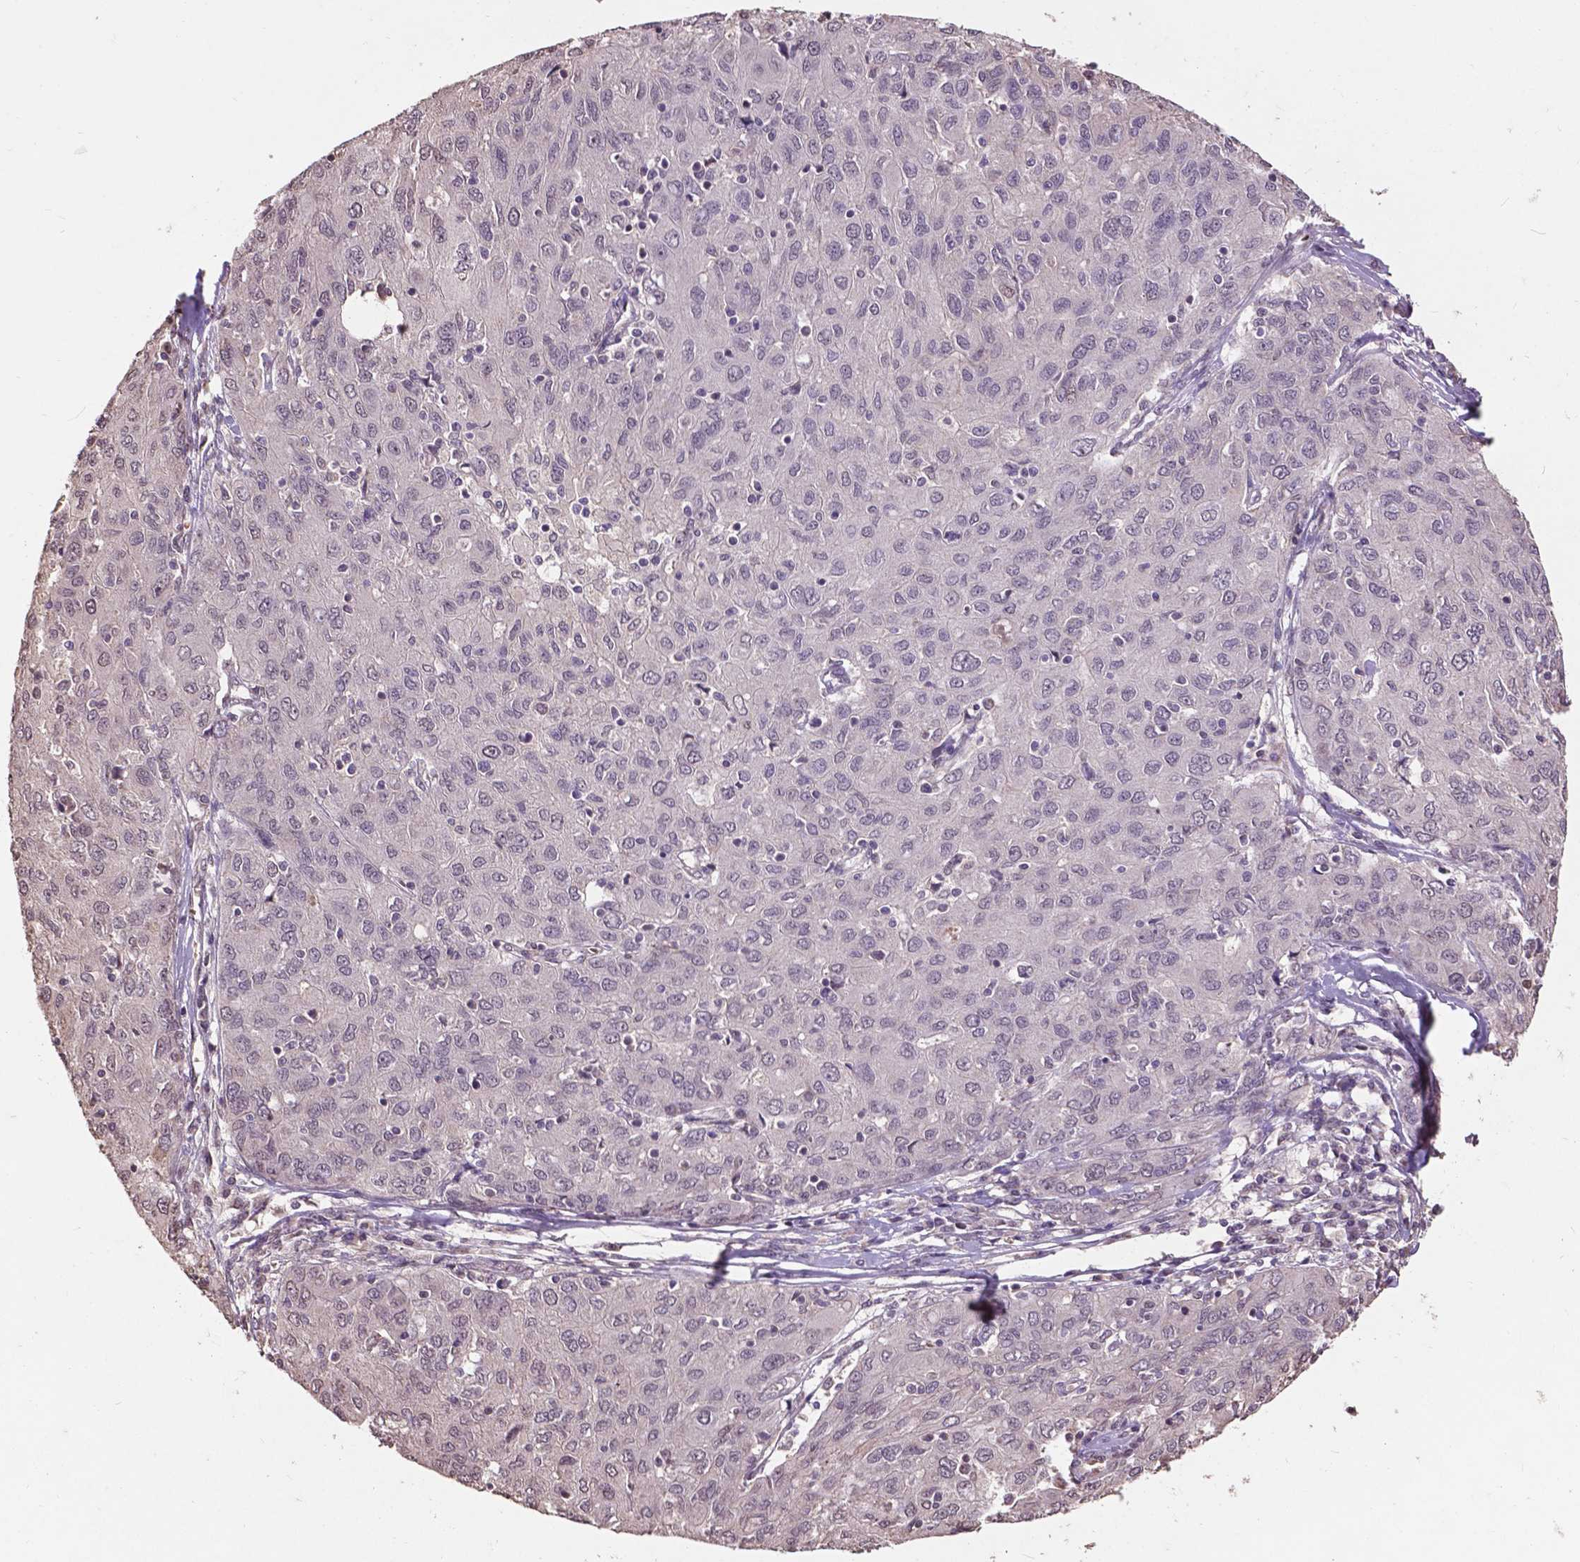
{"staining": {"intensity": "negative", "quantity": "none", "location": "none"}, "tissue": "ovarian cancer", "cell_type": "Tumor cells", "image_type": "cancer", "snomed": [{"axis": "morphology", "description": "Carcinoma, endometroid"}, {"axis": "topography", "description": "Ovary"}], "caption": "A high-resolution histopathology image shows immunohistochemistry staining of ovarian cancer (endometroid carcinoma), which displays no significant staining in tumor cells.", "gene": "GLRA2", "patient": {"sex": "female", "age": 50}}